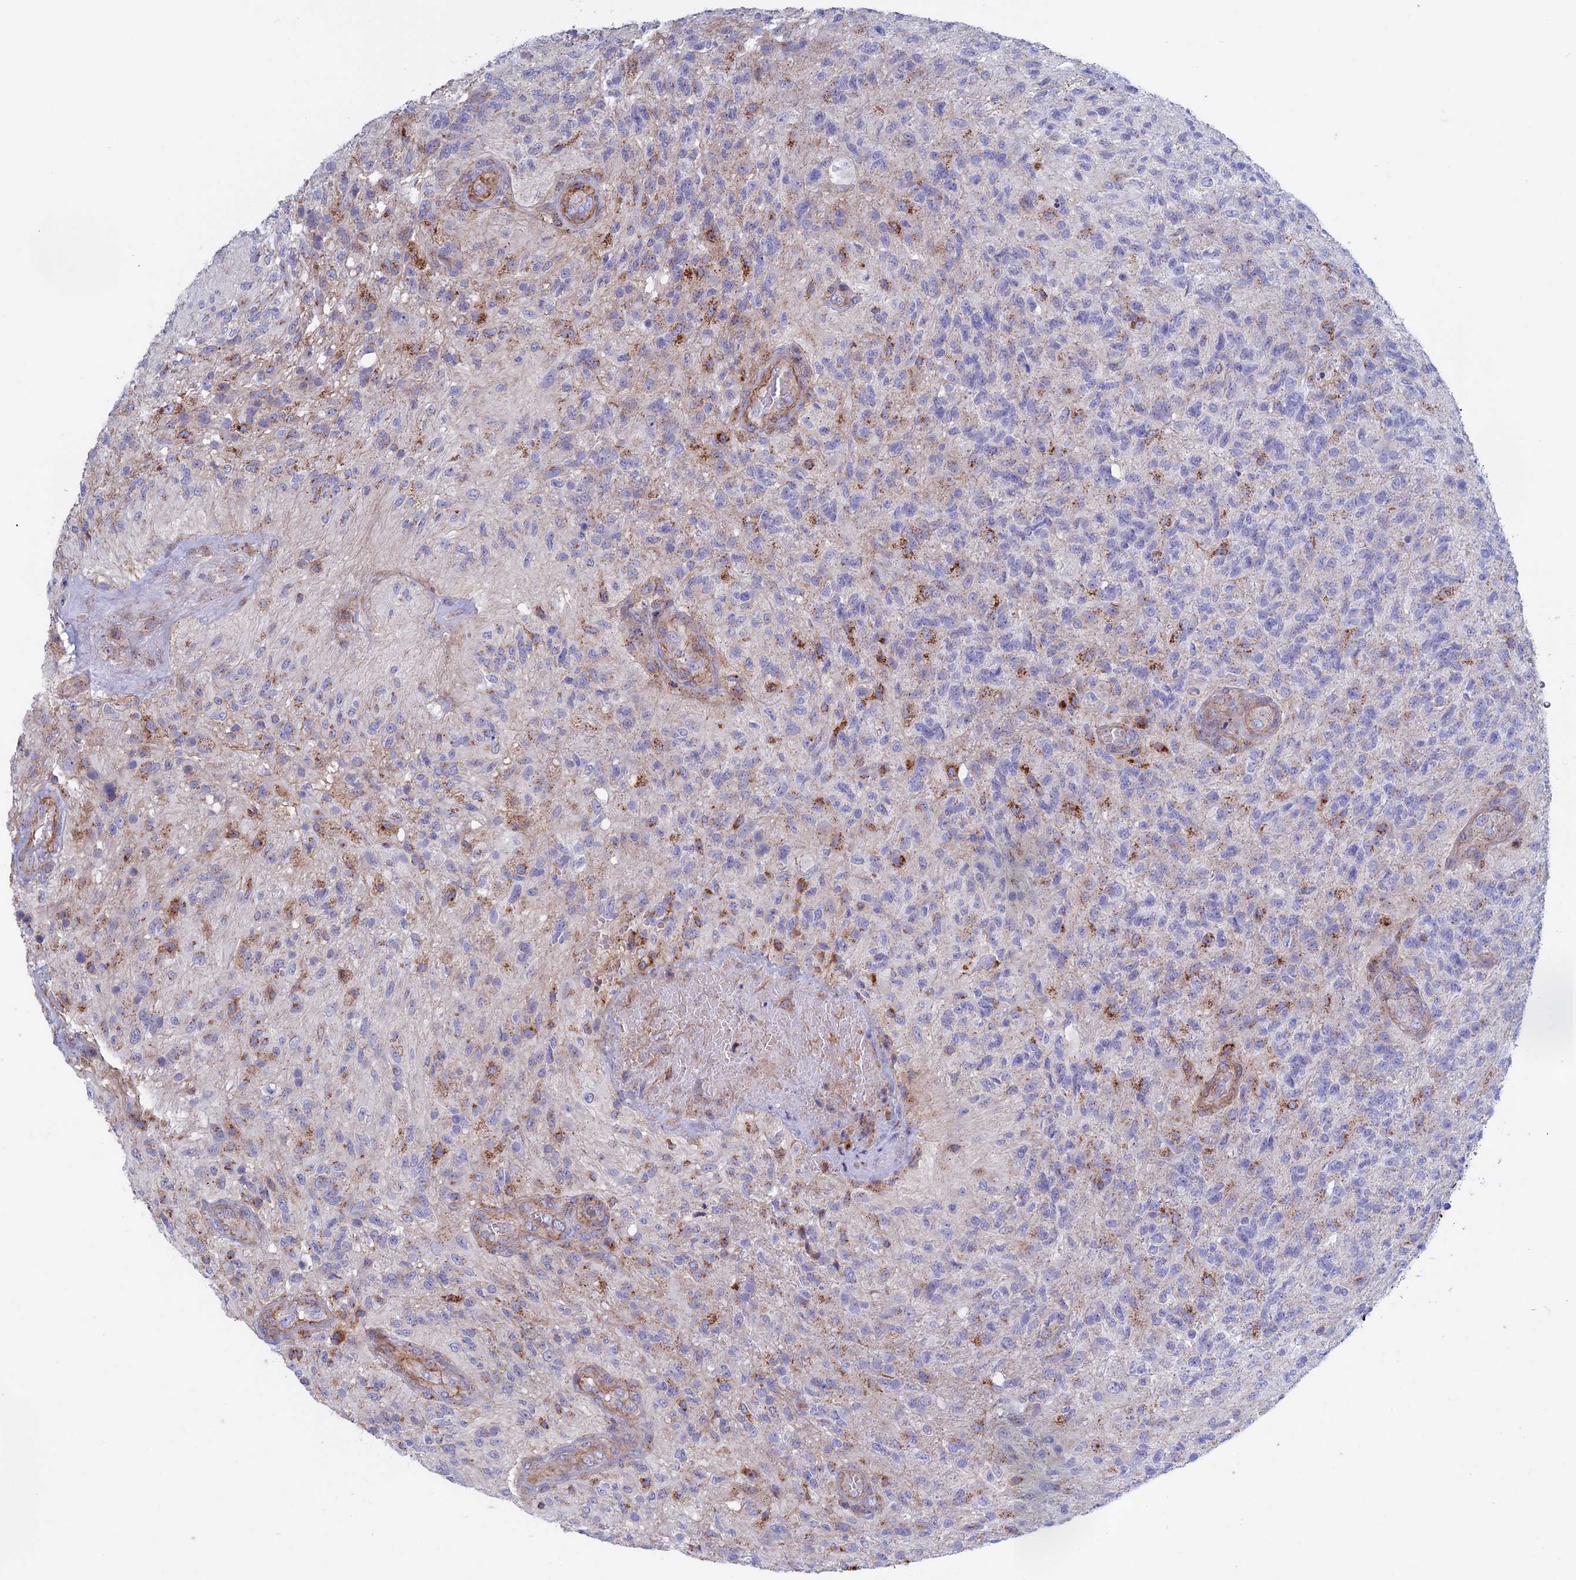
{"staining": {"intensity": "negative", "quantity": "none", "location": "none"}, "tissue": "glioma", "cell_type": "Tumor cells", "image_type": "cancer", "snomed": [{"axis": "morphology", "description": "Glioma, malignant, High grade"}, {"axis": "topography", "description": "Brain"}], "caption": "A photomicrograph of glioma stained for a protein exhibits no brown staining in tumor cells.", "gene": "LYPD5", "patient": {"sex": "male", "age": 56}}